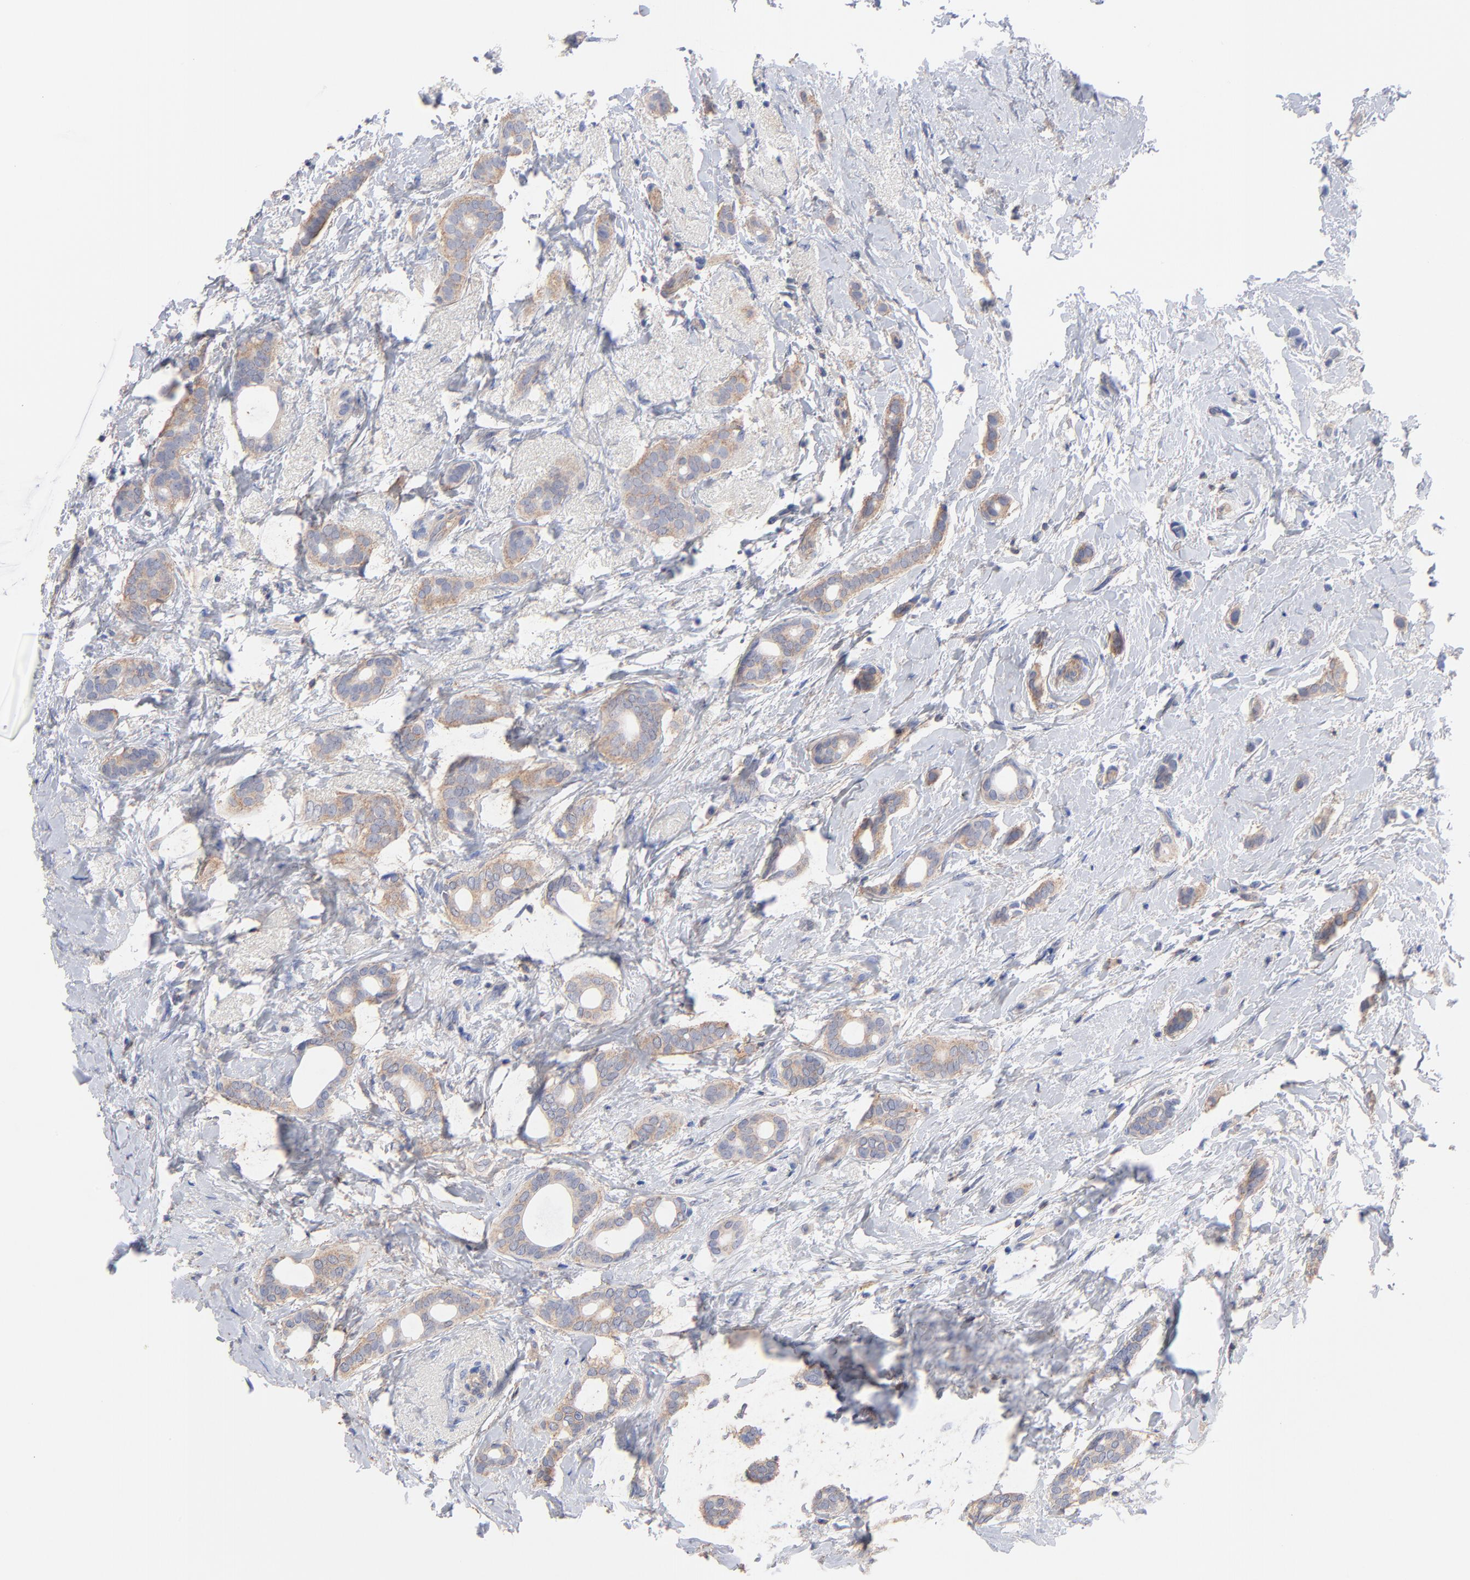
{"staining": {"intensity": "weak", "quantity": "25%-75%", "location": "cytoplasmic/membranous"}, "tissue": "breast cancer", "cell_type": "Tumor cells", "image_type": "cancer", "snomed": [{"axis": "morphology", "description": "Duct carcinoma"}, {"axis": "topography", "description": "Breast"}], "caption": "Weak cytoplasmic/membranous staining is identified in about 25%-75% of tumor cells in breast invasive ductal carcinoma. The protein is stained brown, and the nuclei are stained in blue (DAB IHC with brightfield microscopy, high magnification).", "gene": "ASL", "patient": {"sex": "female", "age": 54}}